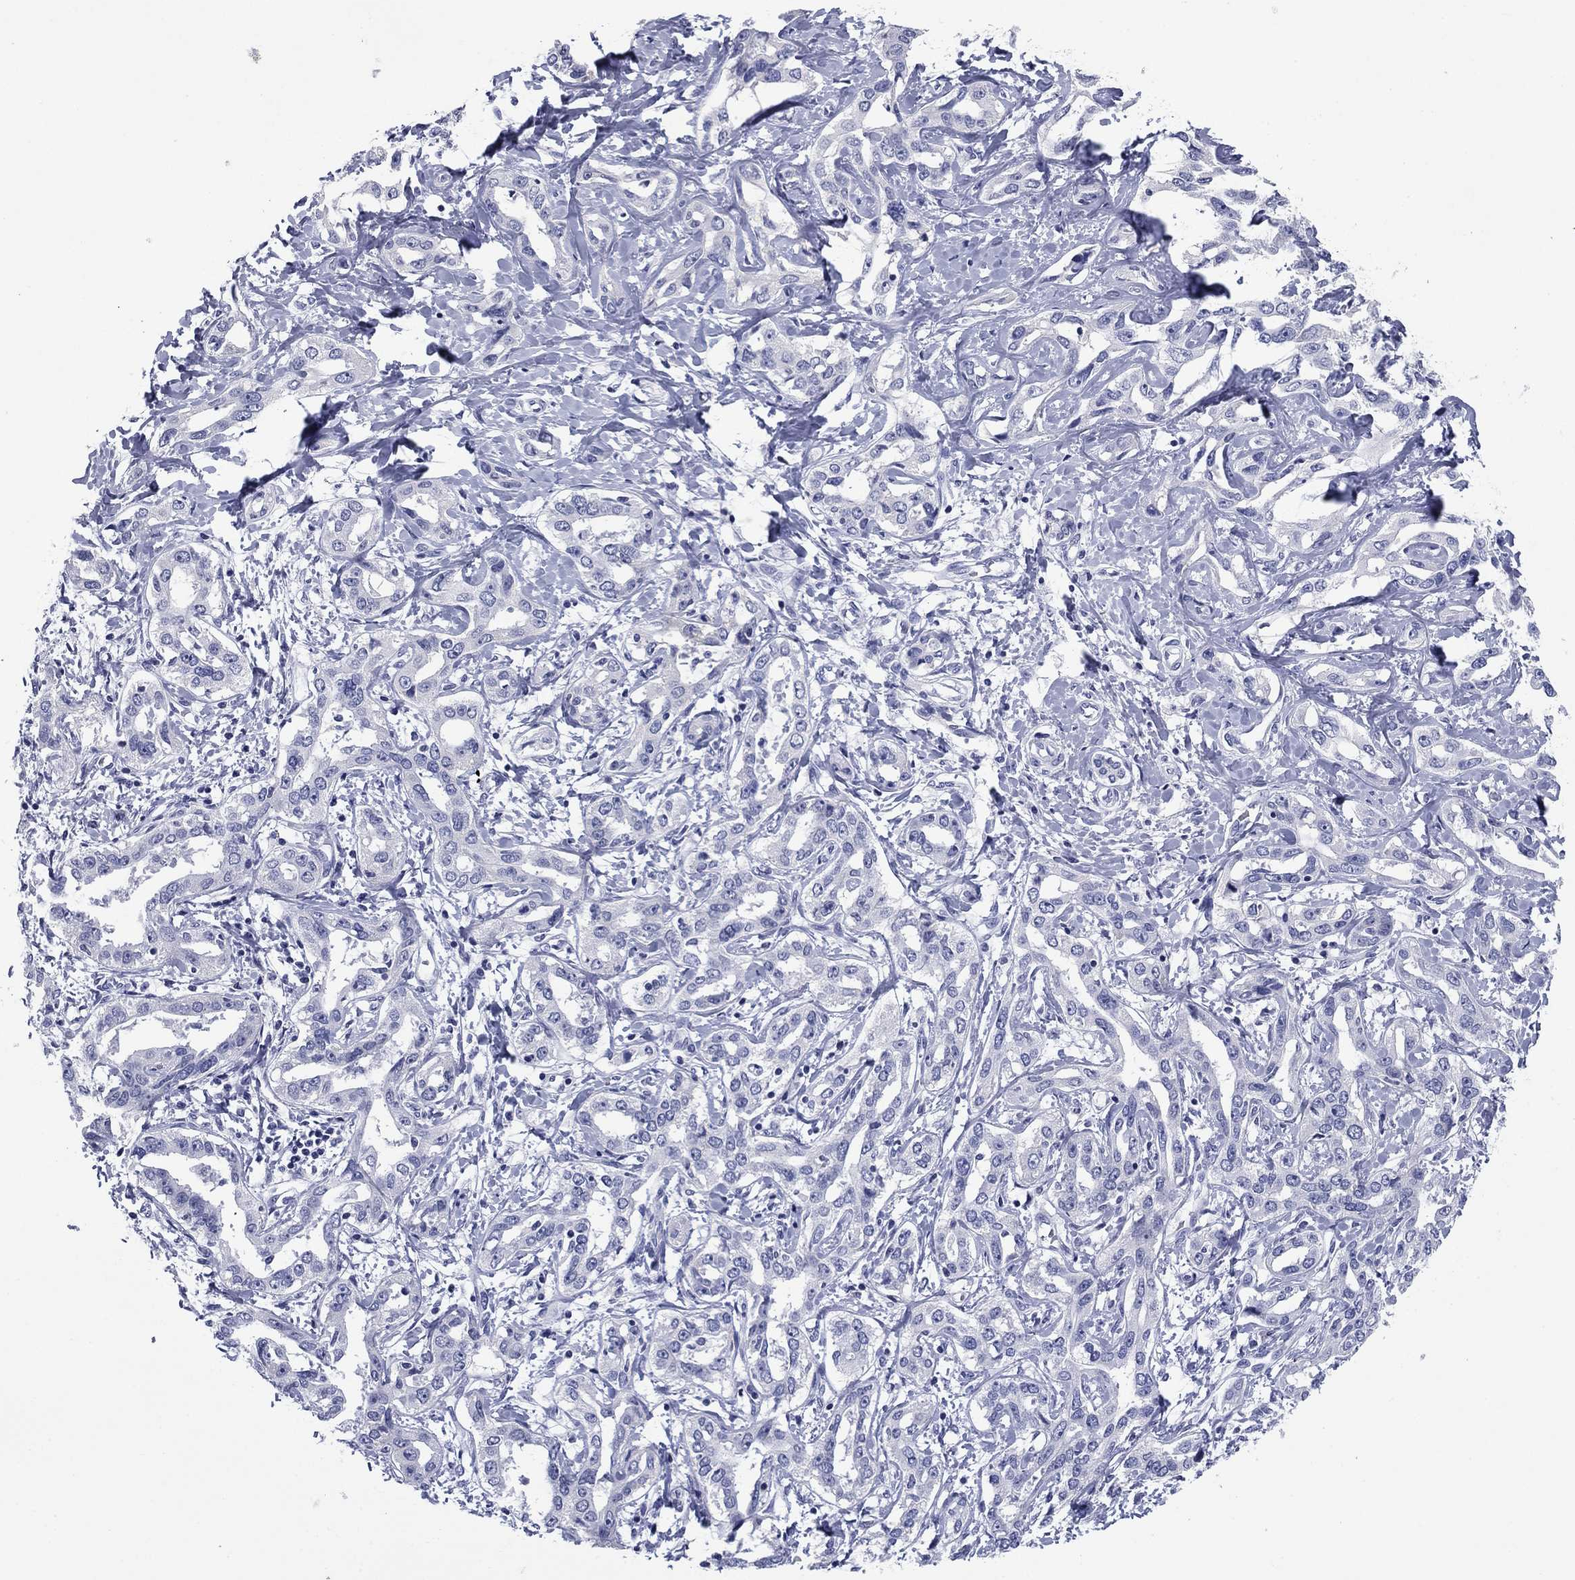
{"staining": {"intensity": "negative", "quantity": "none", "location": "none"}, "tissue": "liver cancer", "cell_type": "Tumor cells", "image_type": "cancer", "snomed": [{"axis": "morphology", "description": "Cholangiocarcinoma"}, {"axis": "topography", "description": "Liver"}], "caption": "DAB (3,3'-diaminobenzidine) immunohistochemical staining of liver cancer (cholangiocarcinoma) shows no significant expression in tumor cells.", "gene": "ABCC2", "patient": {"sex": "male", "age": 59}}